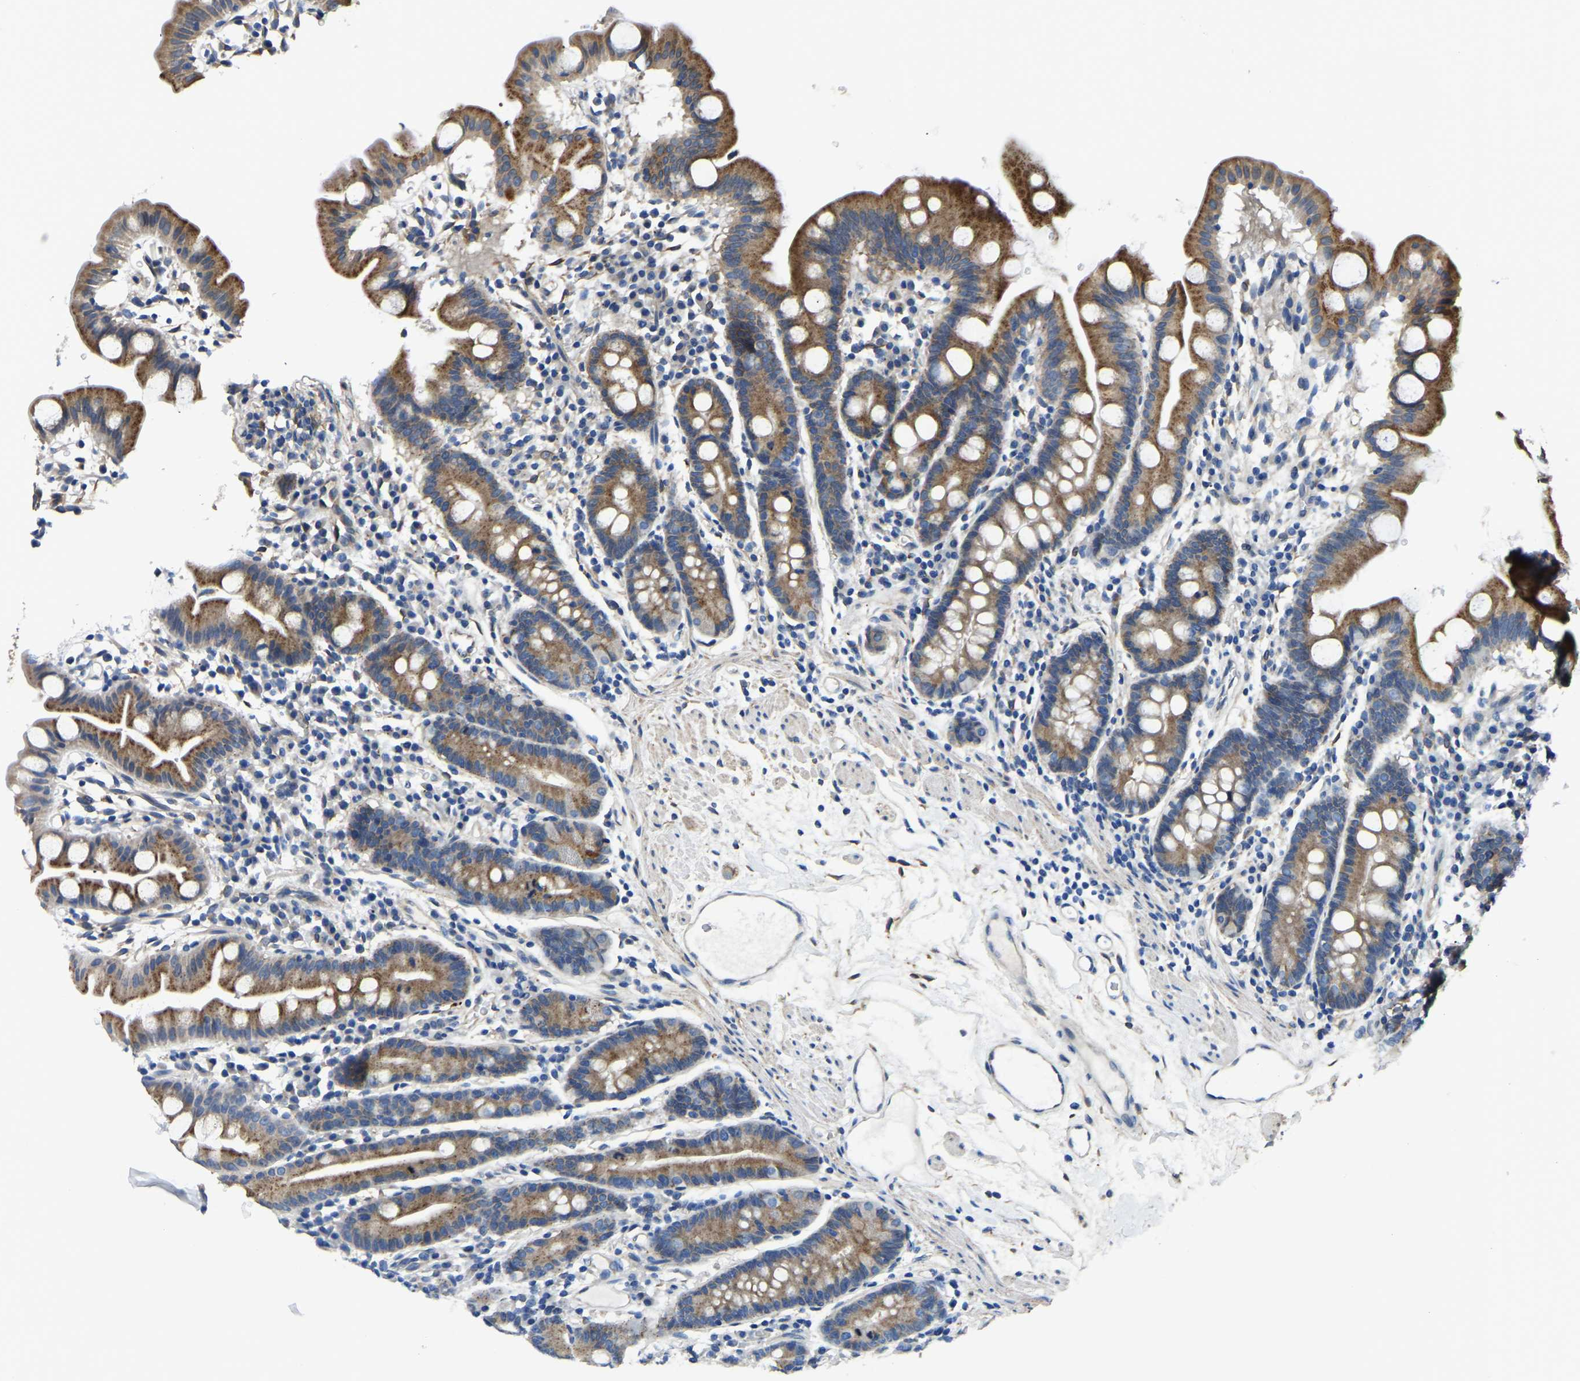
{"staining": {"intensity": "strong", "quantity": ">75%", "location": "cytoplasmic/membranous"}, "tissue": "duodenum", "cell_type": "Glandular cells", "image_type": "normal", "snomed": [{"axis": "morphology", "description": "Normal tissue, NOS"}, {"axis": "topography", "description": "Duodenum"}], "caption": "Duodenum stained with a brown dye displays strong cytoplasmic/membranous positive staining in approximately >75% of glandular cells.", "gene": "ARL6IP5", "patient": {"sex": "male", "age": 50}}